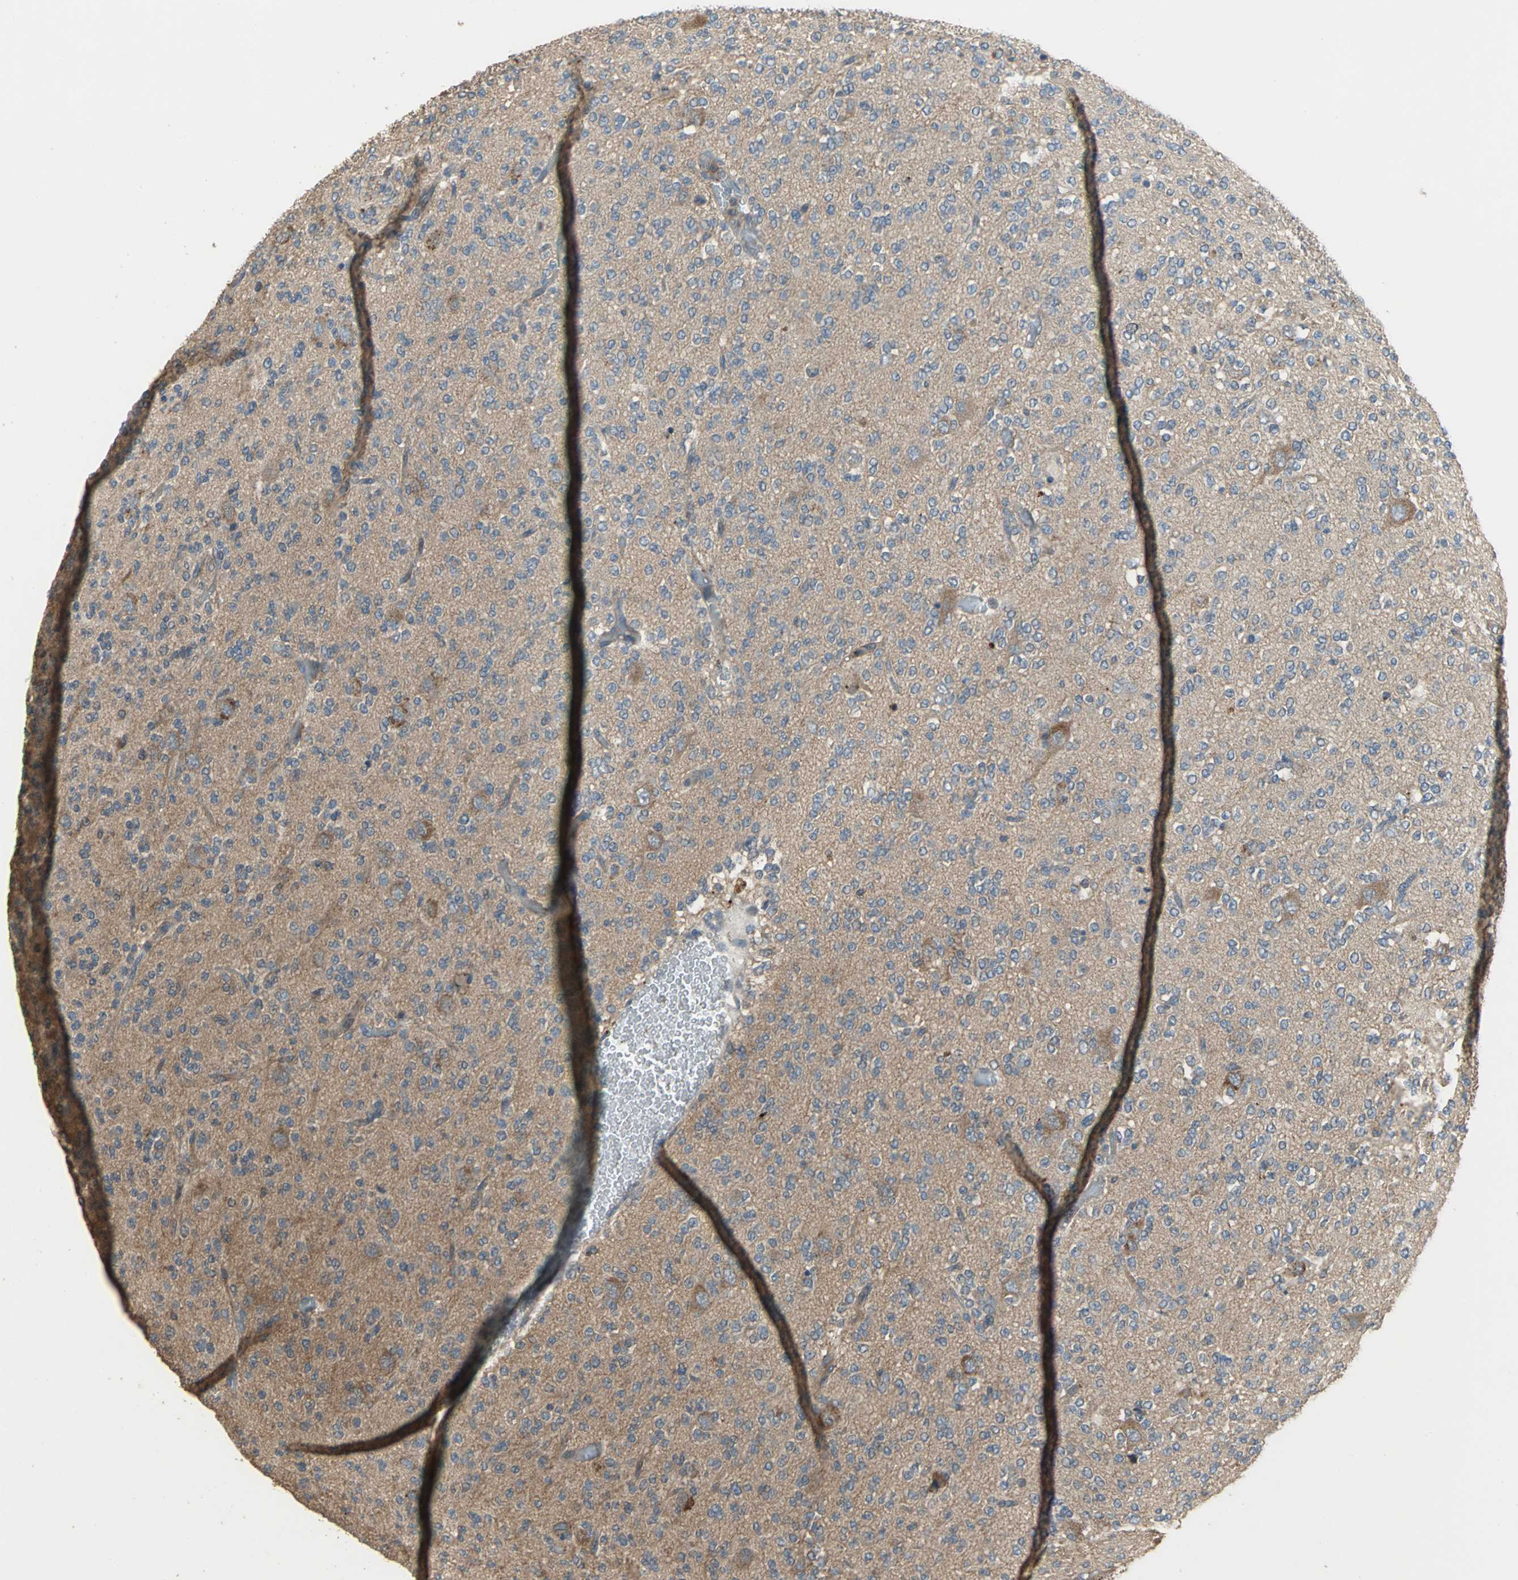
{"staining": {"intensity": "moderate", "quantity": ">75%", "location": "cytoplasmic/membranous"}, "tissue": "glioma", "cell_type": "Tumor cells", "image_type": "cancer", "snomed": [{"axis": "morphology", "description": "Glioma, malignant, Low grade"}, {"axis": "topography", "description": "Brain"}], "caption": "Immunohistochemical staining of human glioma exhibits medium levels of moderate cytoplasmic/membranous protein staining in about >75% of tumor cells.", "gene": "MET", "patient": {"sex": "male", "age": 38}}